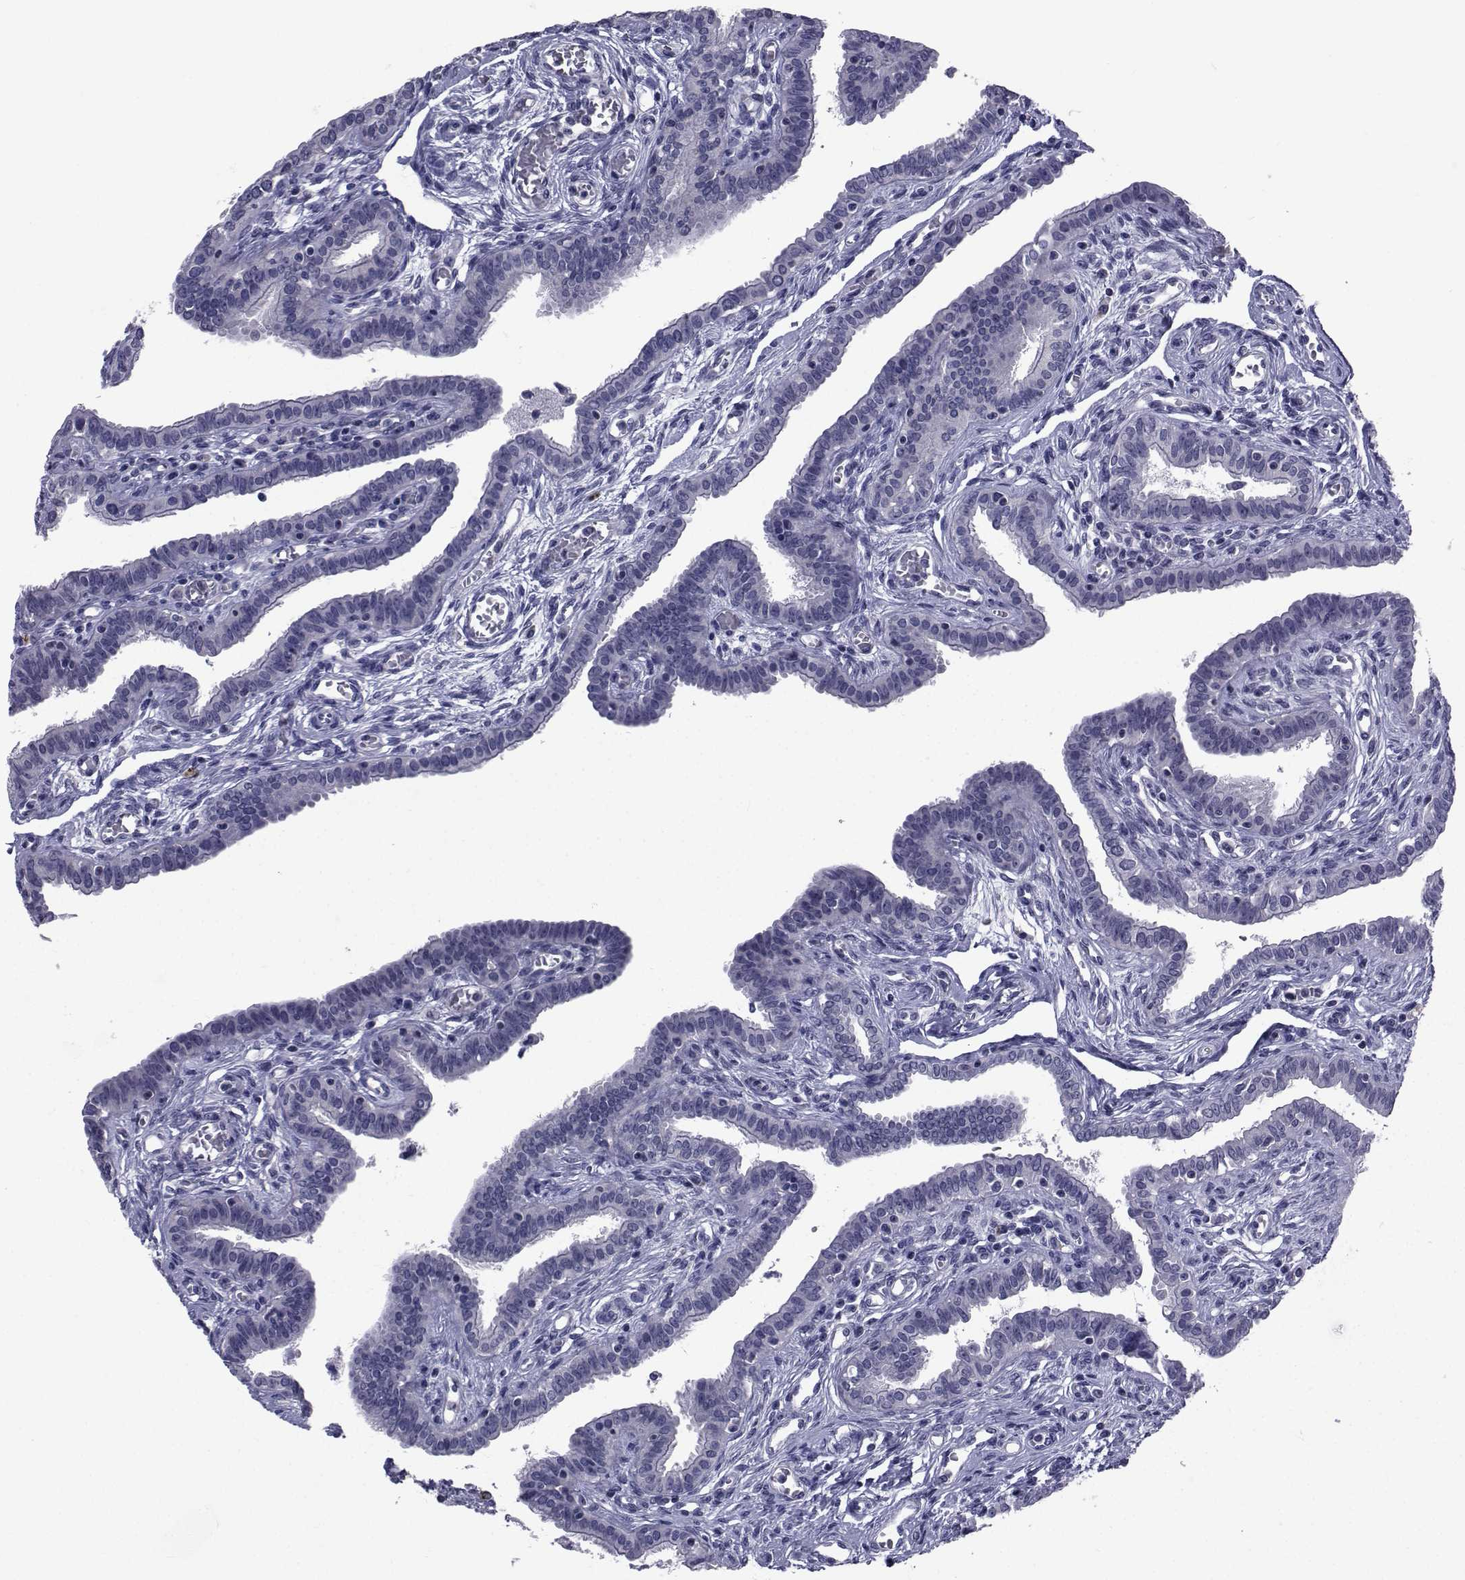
{"staining": {"intensity": "negative", "quantity": "none", "location": "none"}, "tissue": "fallopian tube", "cell_type": "Glandular cells", "image_type": "normal", "snomed": [{"axis": "morphology", "description": "Normal tissue, NOS"}, {"axis": "morphology", "description": "Carcinoma, endometroid"}, {"axis": "topography", "description": "Fallopian tube"}, {"axis": "topography", "description": "Ovary"}], "caption": "Immunohistochemical staining of normal human fallopian tube reveals no significant staining in glandular cells. (DAB IHC visualized using brightfield microscopy, high magnification).", "gene": "CHRNA1", "patient": {"sex": "female", "age": 42}}